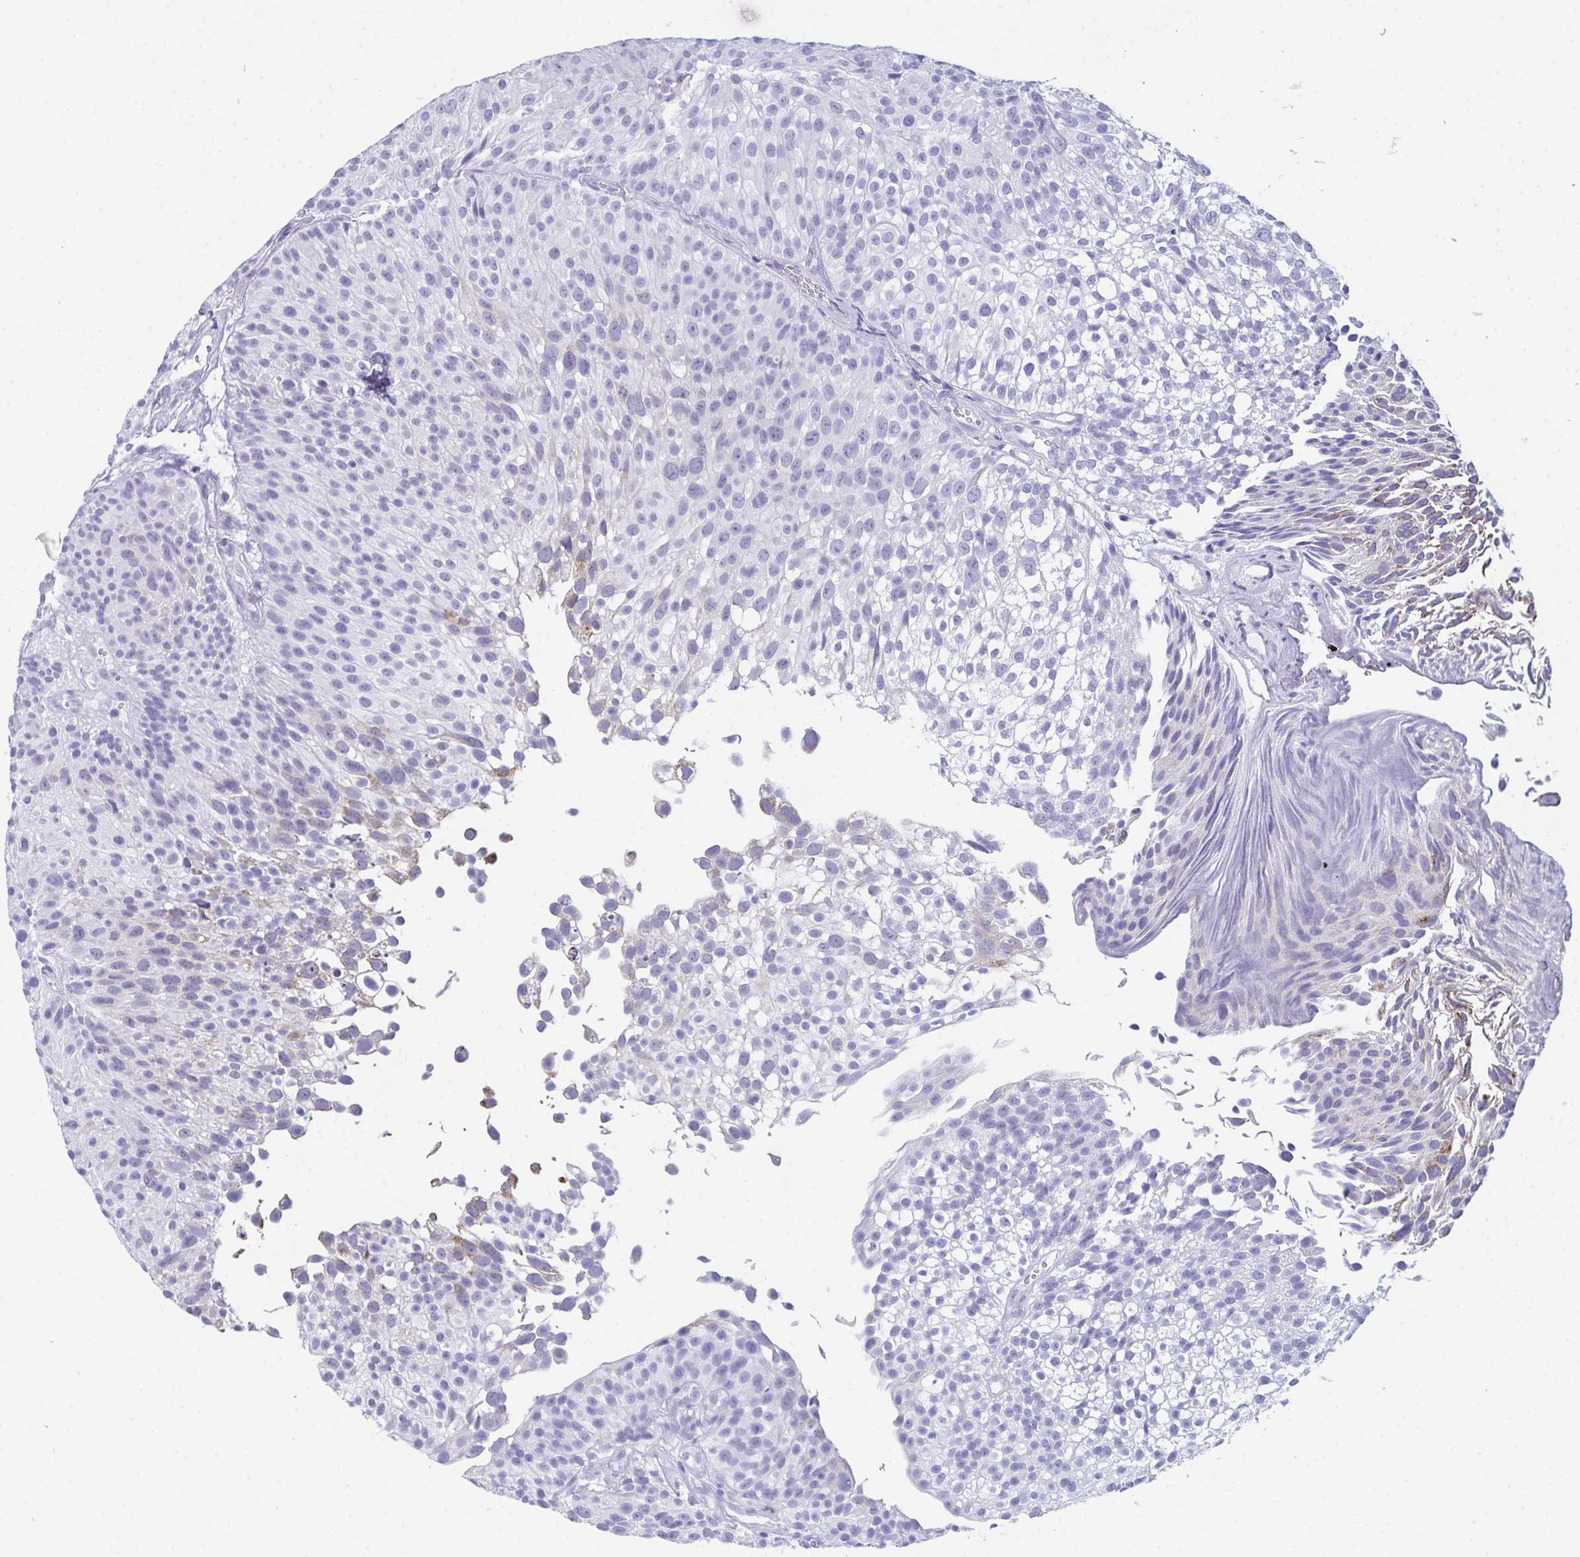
{"staining": {"intensity": "negative", "quantity": "none", "location": "none"}, "tissue": "urothelial cancer", "cell_type": "Tumor cells", "image_type": "cancer", "snomed": [{"axis": "morphology", "description": "Urothelial carcinoma, Low grade"}, {"axis": "topography", "description": "Urinary bladder"}], "caption": "This is a histopathology image of IHC staining of urothelial cancer, which shows no expression in tumor cells.", "gene": "TEX19", "patient": {"sex": "male", "age": 70}}